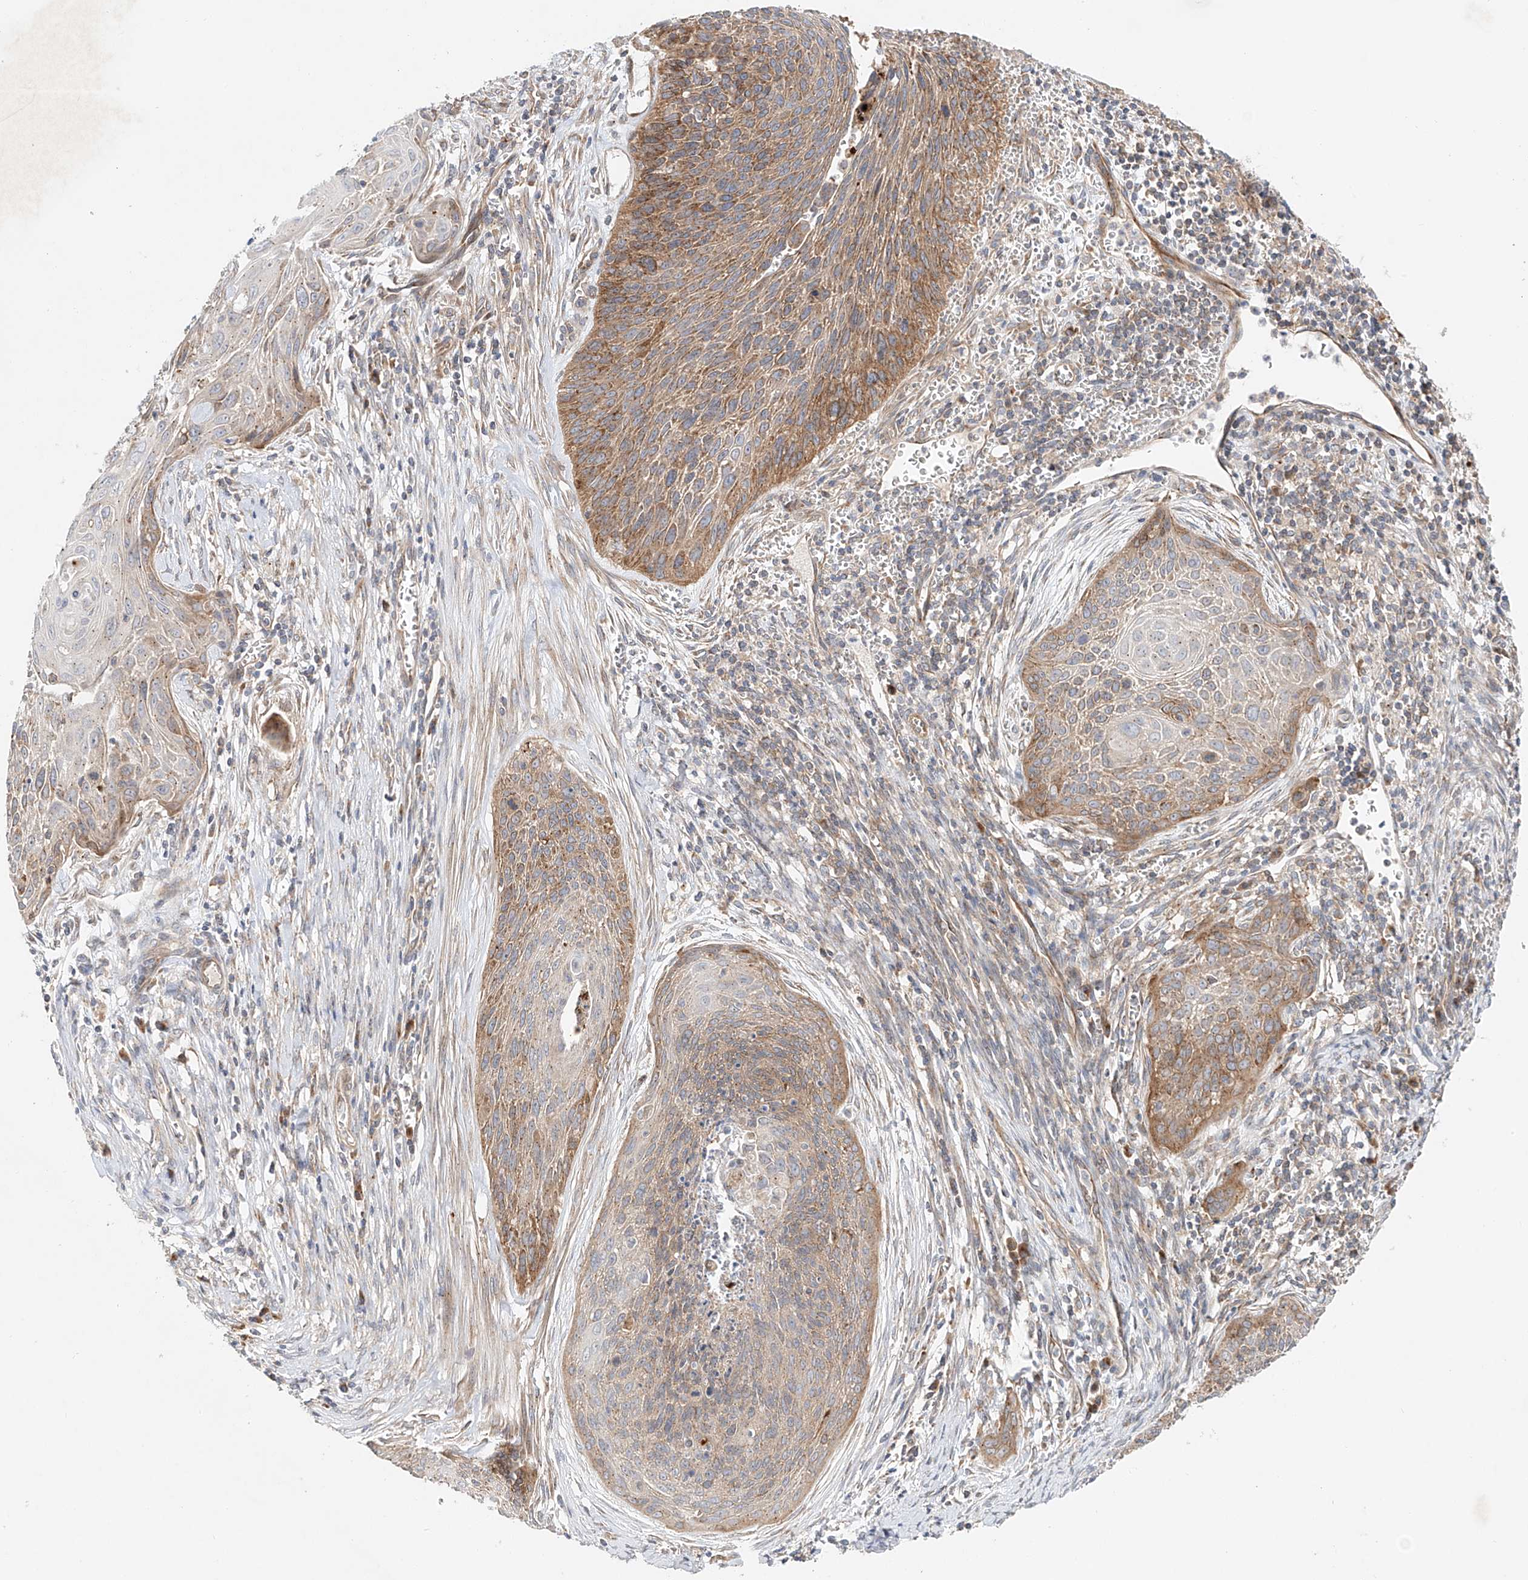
{"staining": {"intensity": "moderate", "quantity": "25%-75%", "location": "cytoplasmic/membranous"}, "tissue": "cervical cancer", "cell_type": "Tumor cells", "image_type": "cancer", "snomed": [{"axis": "morphology", "description": "Squamous cell carcinoma, NOS"}, {"axis": "topography", "description": "Cervix"}], "caption": "This is an image of immunohistochemistry staining of cervical squamous cell carcinoma, which shows moderate expression in the cytoplasmic/membranous of tumor cells.", "gene": "TJAP1", "patient": {"sex": "female", "age": 55}}